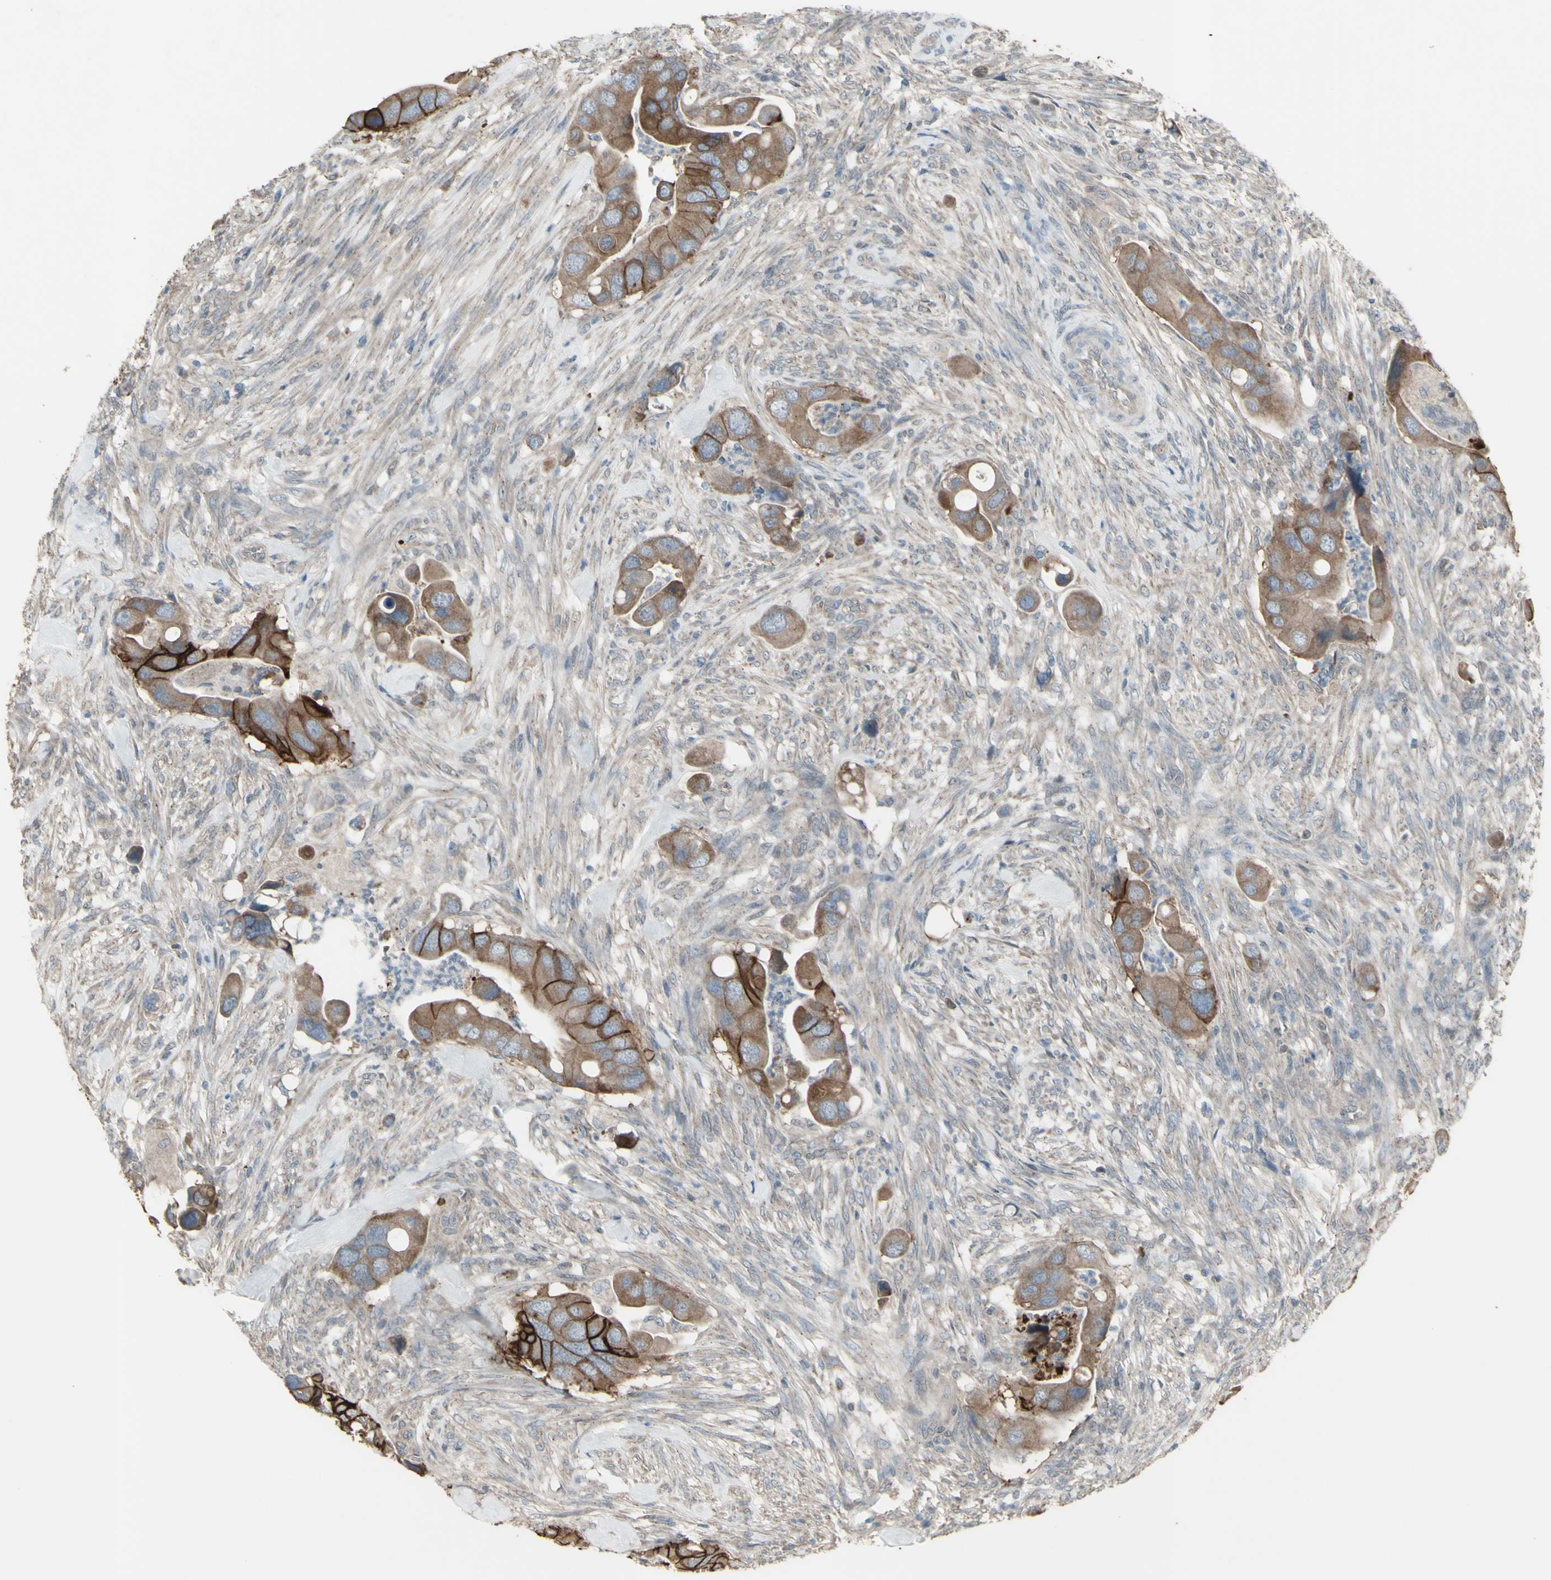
{"staining": {"intensity": "strong", "quantity": "25%-75%", "location": "cytoplasmic/membranous"}, "tissue": "colorectal cancer", "cell_type": "Tumor cells", "image_type": "cancer", "snomed": [{"axis": "morphology", "description": "Adenocarcinoma, NOS"}, {"axis": "topography", "description": "Rectum"}], "caption": "IHC (DAB (3,3'-diaminobenzidine)) staining of colorectal cancer reveals strong cytoplasmic/membranous protein positivity in about 25%-75% of tumor cells.", "gene": "FXYD3", "patient": {"sex": "female", "age": 57}}